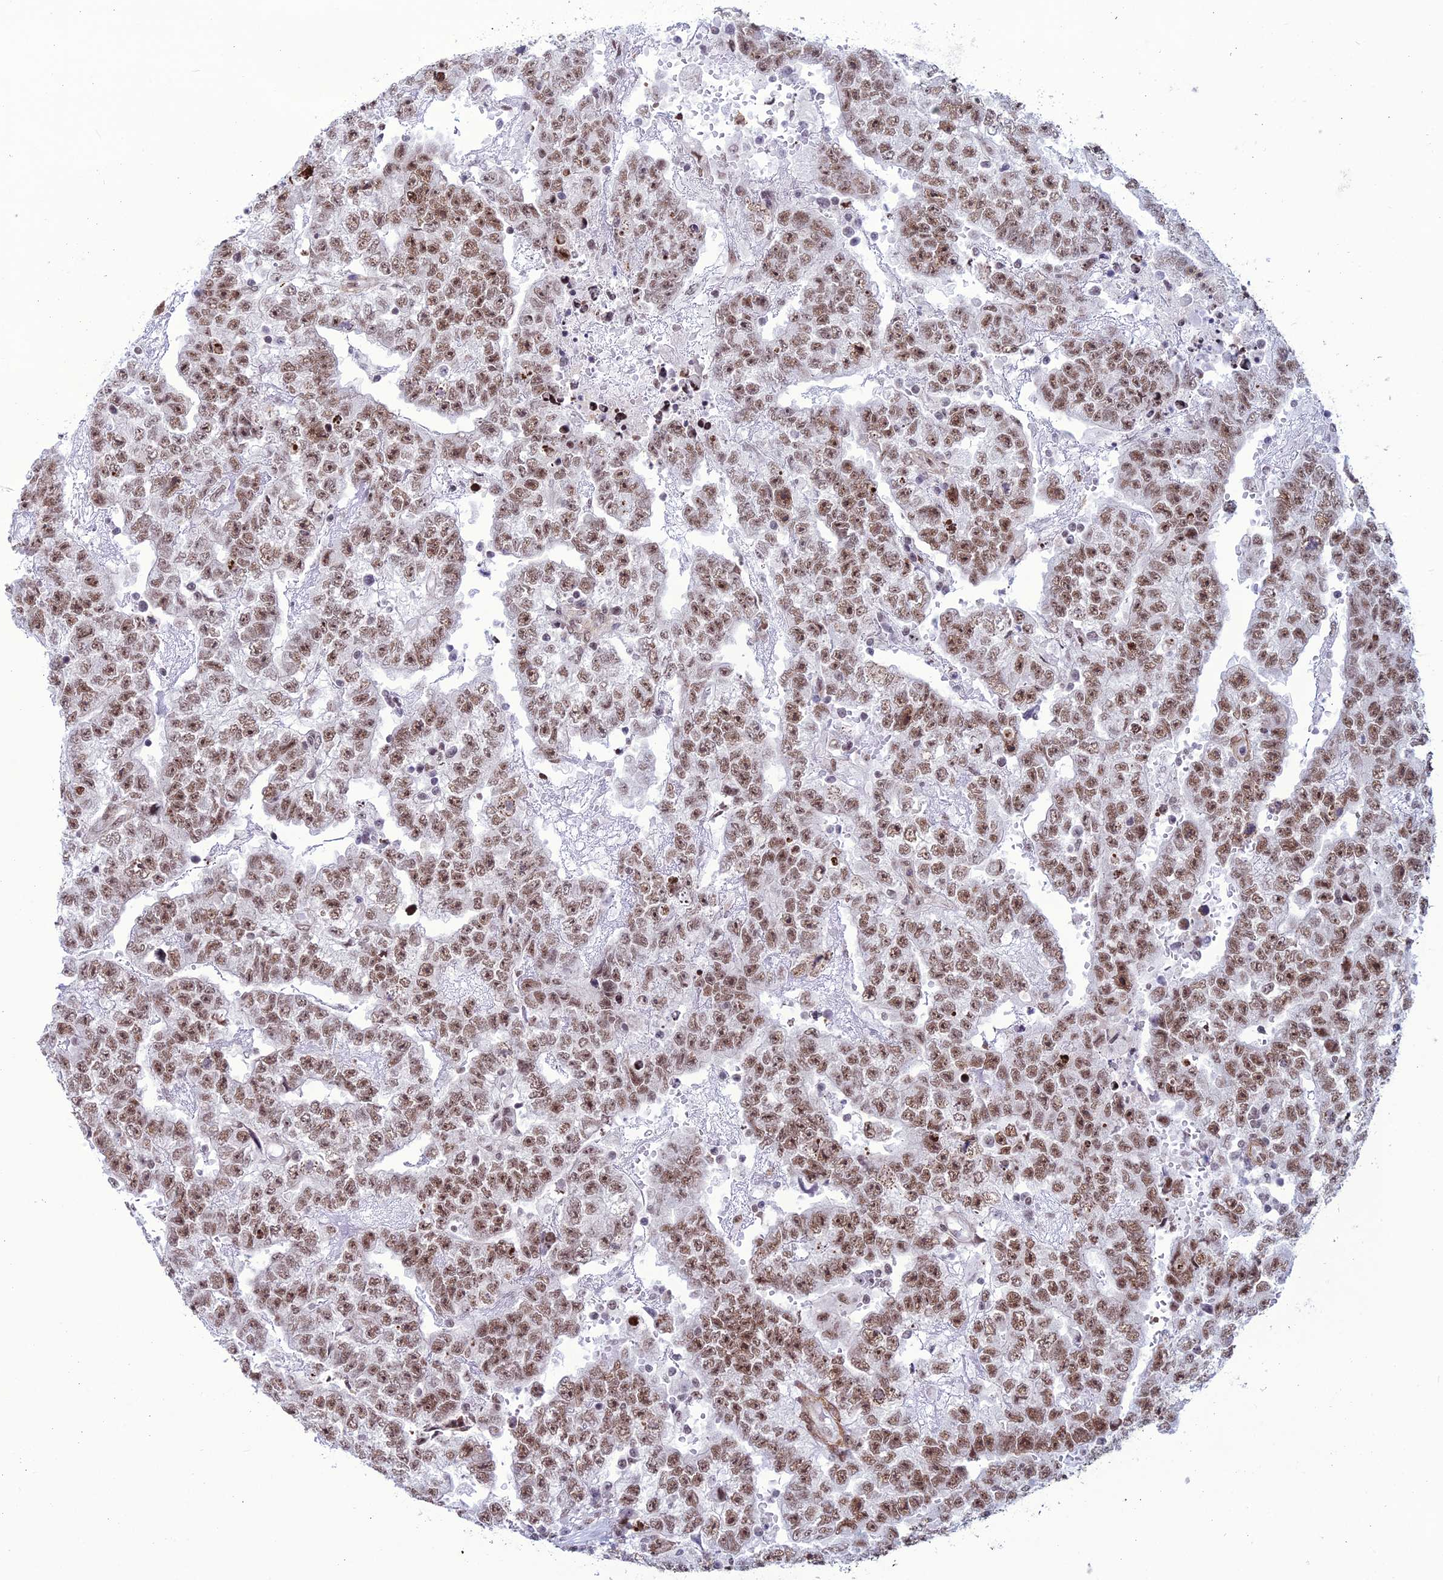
{"staining": {"intensity": "moderate", "quantity": ">75%", "location": "nuclear"}, "tissue": "testis cancer", "cell_type": "Tumor cells", "image_type": "cancer", "snomed": [{"axis": "morphology", "description": "Carcinoma, Embryonal, NOS"}, {"axis": "topography", "description": "Testis"}], "caption": "A brown stain shows moderate nuclear expression of a protein in embryonal carcinoma (testis) tumor cells.", "gene": "U2AF1", "patient": {"sex": "male", "age": 25}}